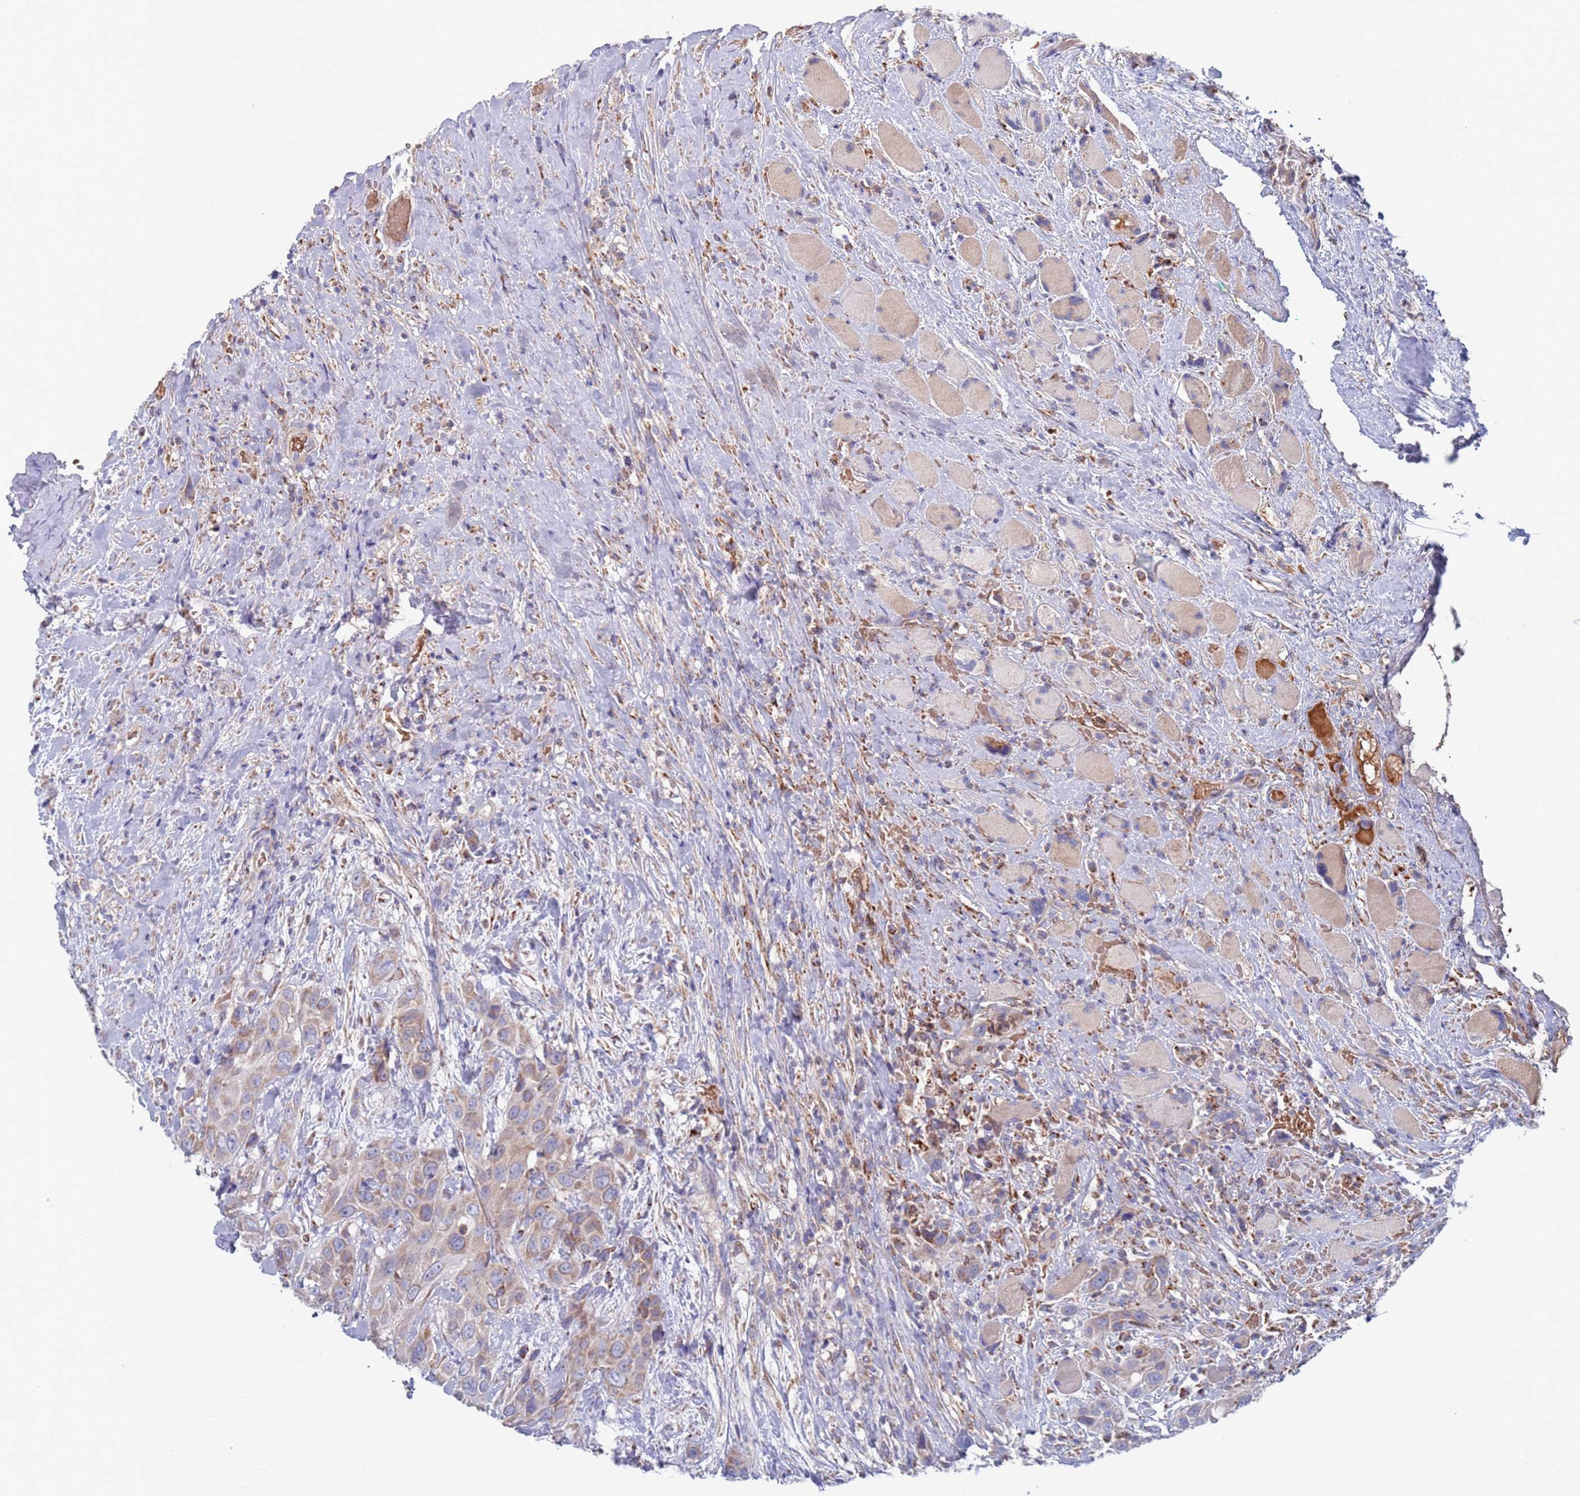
{"staining": {"intensity": "weak", "quantity": "25%-75%", "location": "cytoplasmic/membranous"}, "tissue": "head and neck cancer", "cell_type": "Tumor cells", "image_type": "cancer", "snomed": [{"axis": "morphology", "description": "Squamous cell carcinoma, NOS"}, {"axis": "topography", "description": "Head-Neck"}], "caption": "Immunohistochemistry (DAB (3,3'-diaminobenzidine)) staining of human head and neck cancer exhibits weak cytoplasmic/membranous protein positivity in about 25%-75% of tumor cells.", "gene": "CHCHD6", "patient": {"sex": "male", "age": 81}}